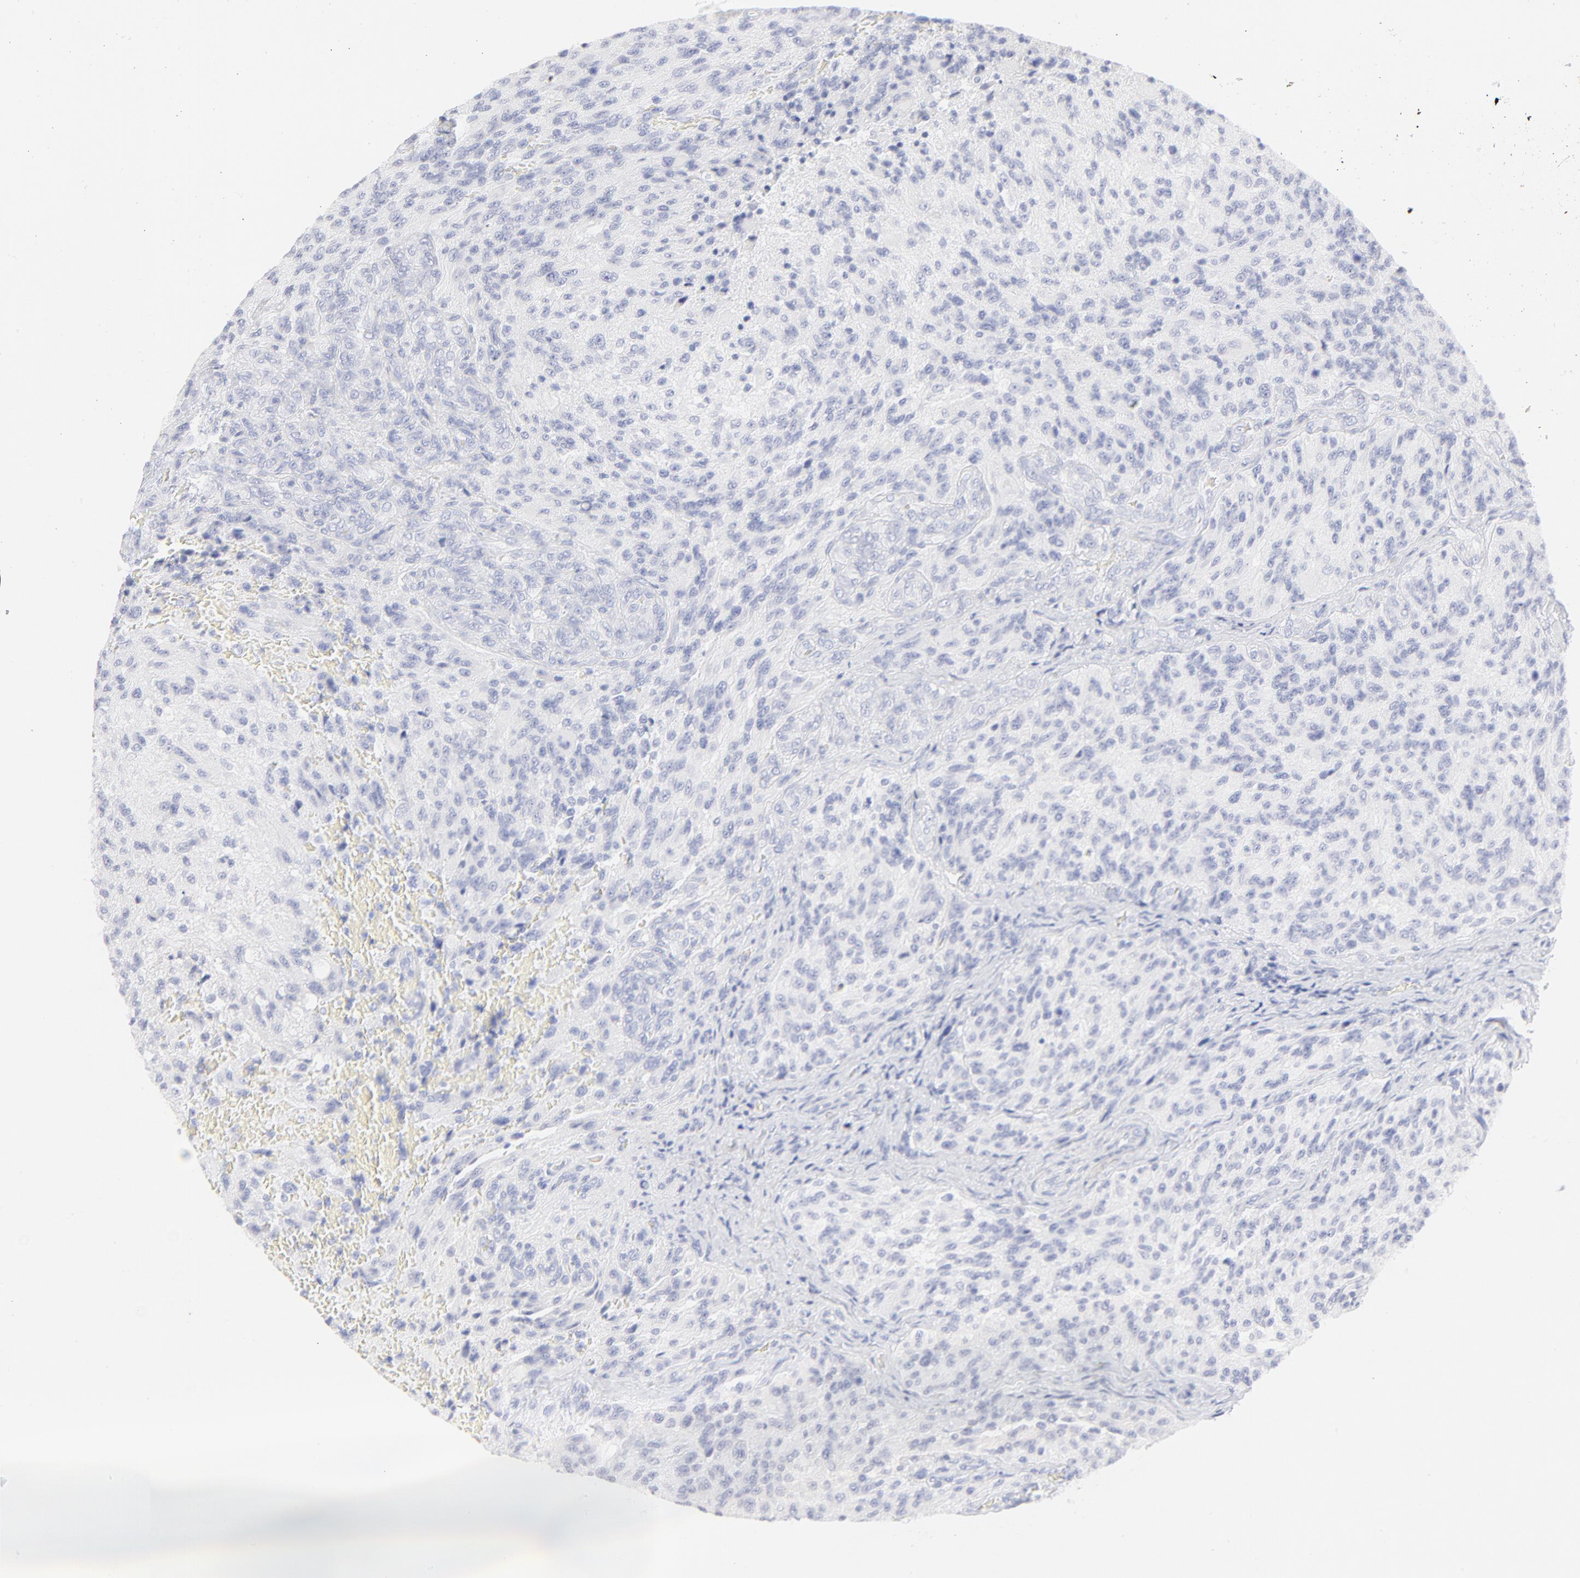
{"staining": {"intensity": "negative", "quantity": "none", "location": "none"}, "tissue": "glioma", "cell_type": "Tumor cells", "image_type": "cancer", "snomed": [{"axis": "morphology", "description": "Normal tissue, NOS"}, {"axis": "morphology", "description": "Glioma, malignant, High grade"}, {"axis": "topography", "description": "Cerebral cortex"}], "caption": "This is an immunohistochemistry photomicrograph of glioma. There is no positivity in tumor cells.", "gene": "ELF3", "patient": {"sex": "male", "age": 56}}